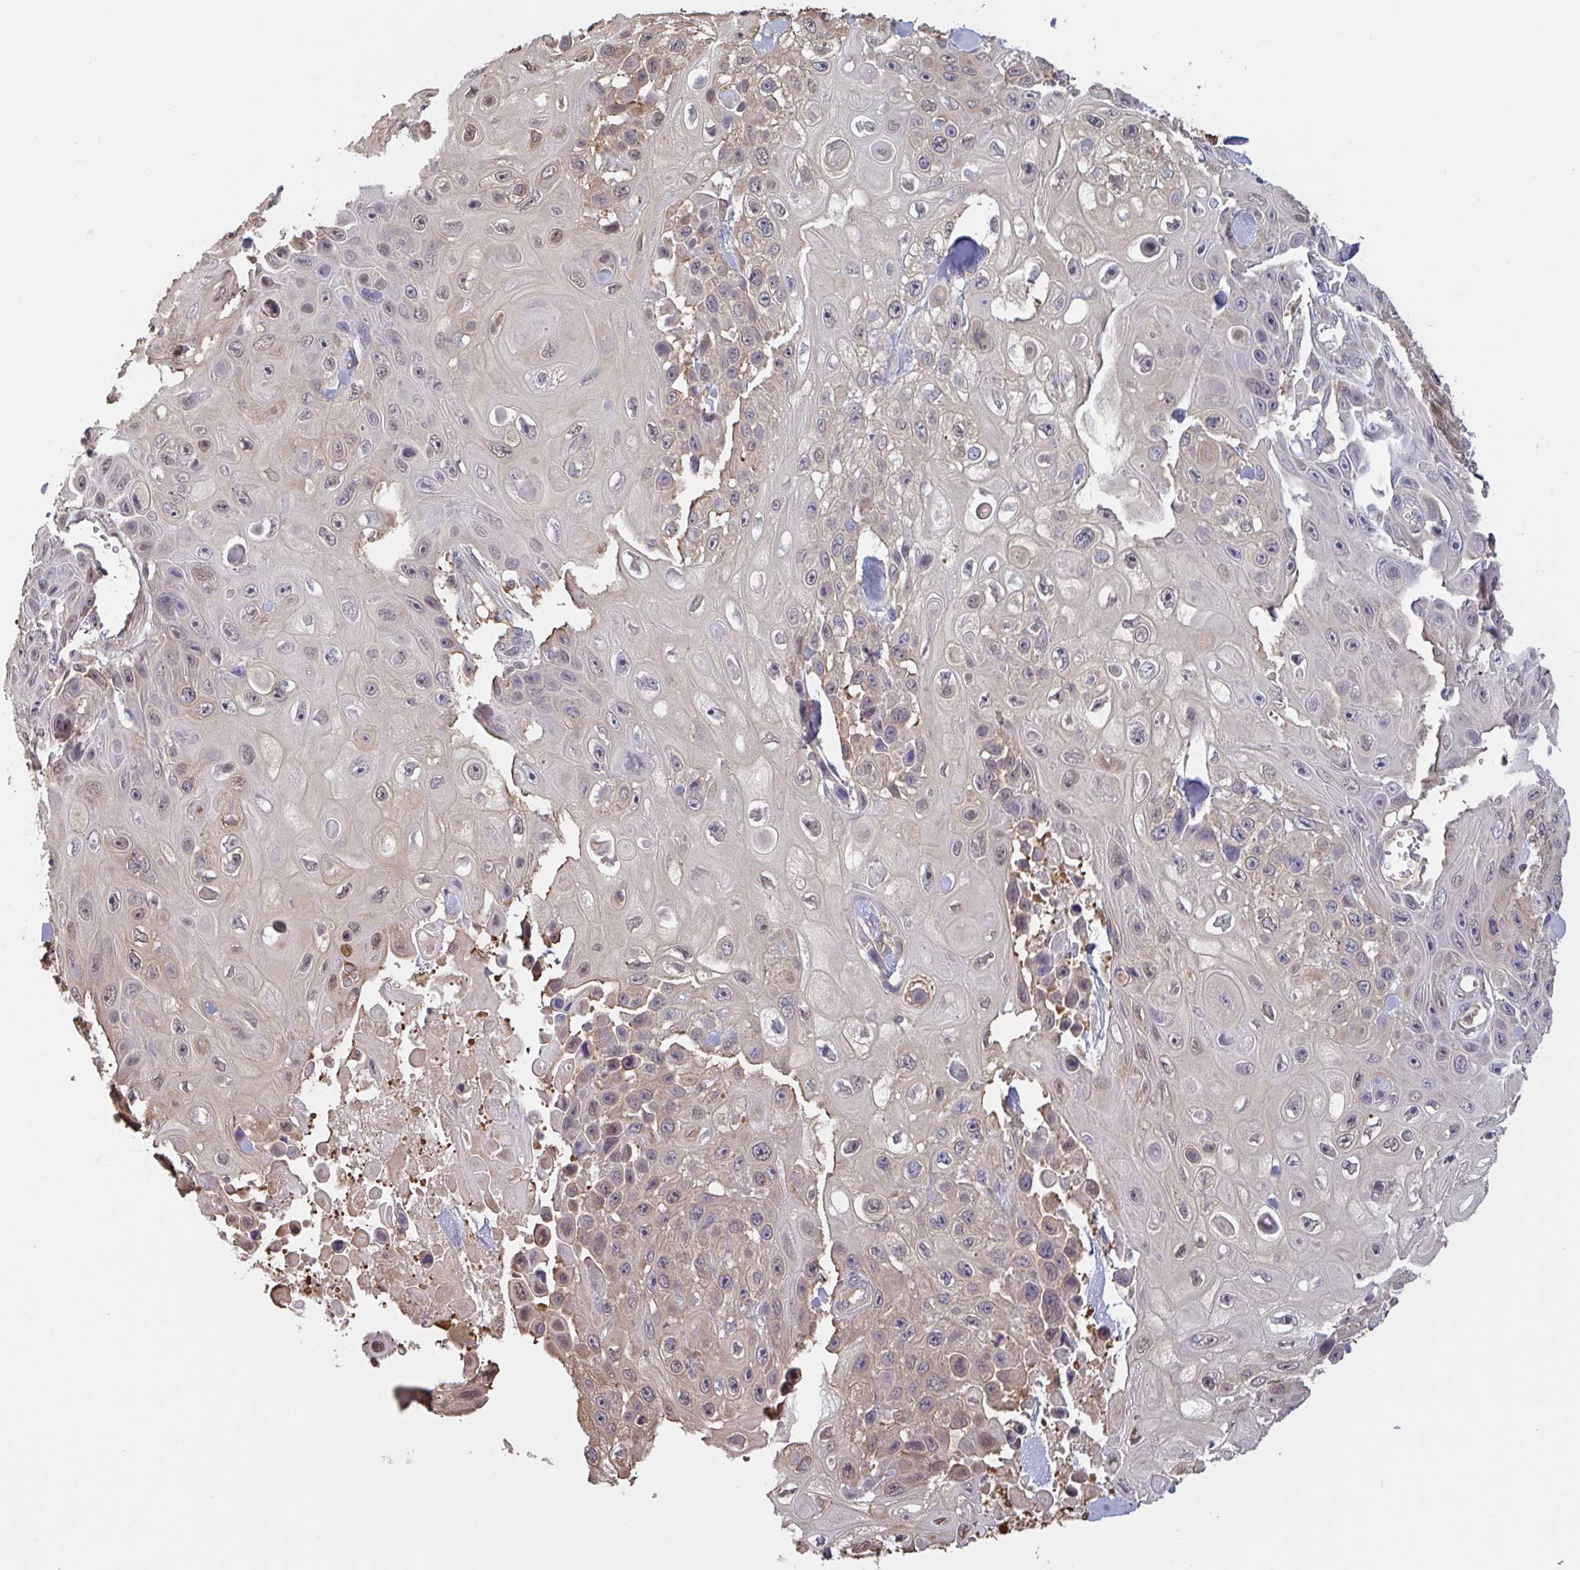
{"staining": {"intensity": "negative", "quantity": "none", "location": "none"}, "tissue": "skin cancer", "cell_type": "Tumor cells", "image_type": "cancer", "snomed": [{"axis": "morphology", "description": "Squamous cell carcinoma, NOS"}, {"axis": "topography", "description": "Skin"}], "caption": "An immunohistochemistry (IHC) histopathology image of squamous cell carcinoma (skin) is shown. There is no staining in tumor cells of squamous cell carcinoma (skin).", "gene": "OTOP2", "patient": {"sex": "male", "age": 82}}